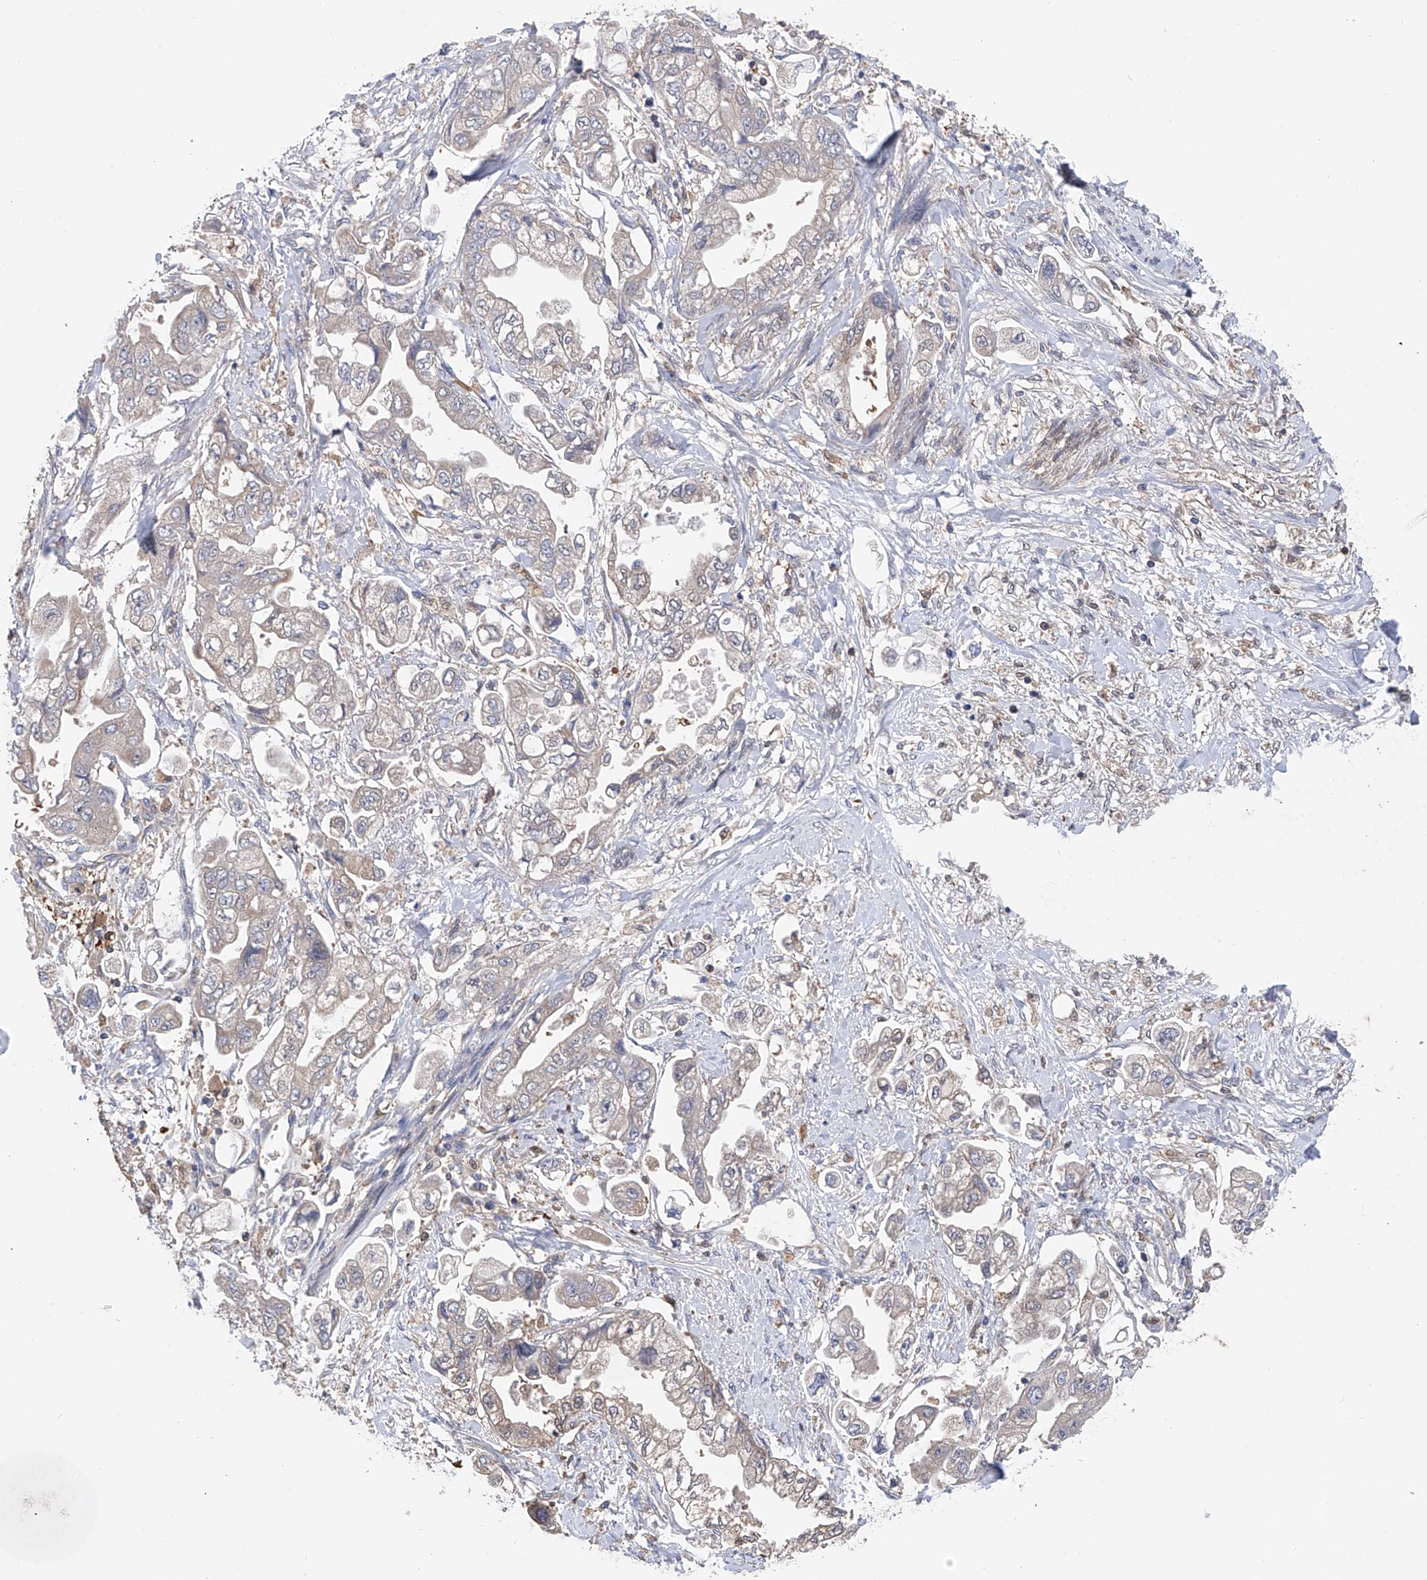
{"staining": {"intensity": "negative", "quantity": "none", "location": "none"}, "tissue": "stomach cancer", "cell_type": "Tumor cells", "image_type": "cancer", "snomed": [{"axis": "morphology", "description": "Adenocarcinoma, NOS"}, {"axis": "topography", "description": "Stomach"}], "caption": "An immunohistochemistry histopathology image of stomach cancer is shown. There is no staining in tumor cells of stomach cancer.", "gene": "SPATA20", "patient": {"sex": "male", "age": 62}}